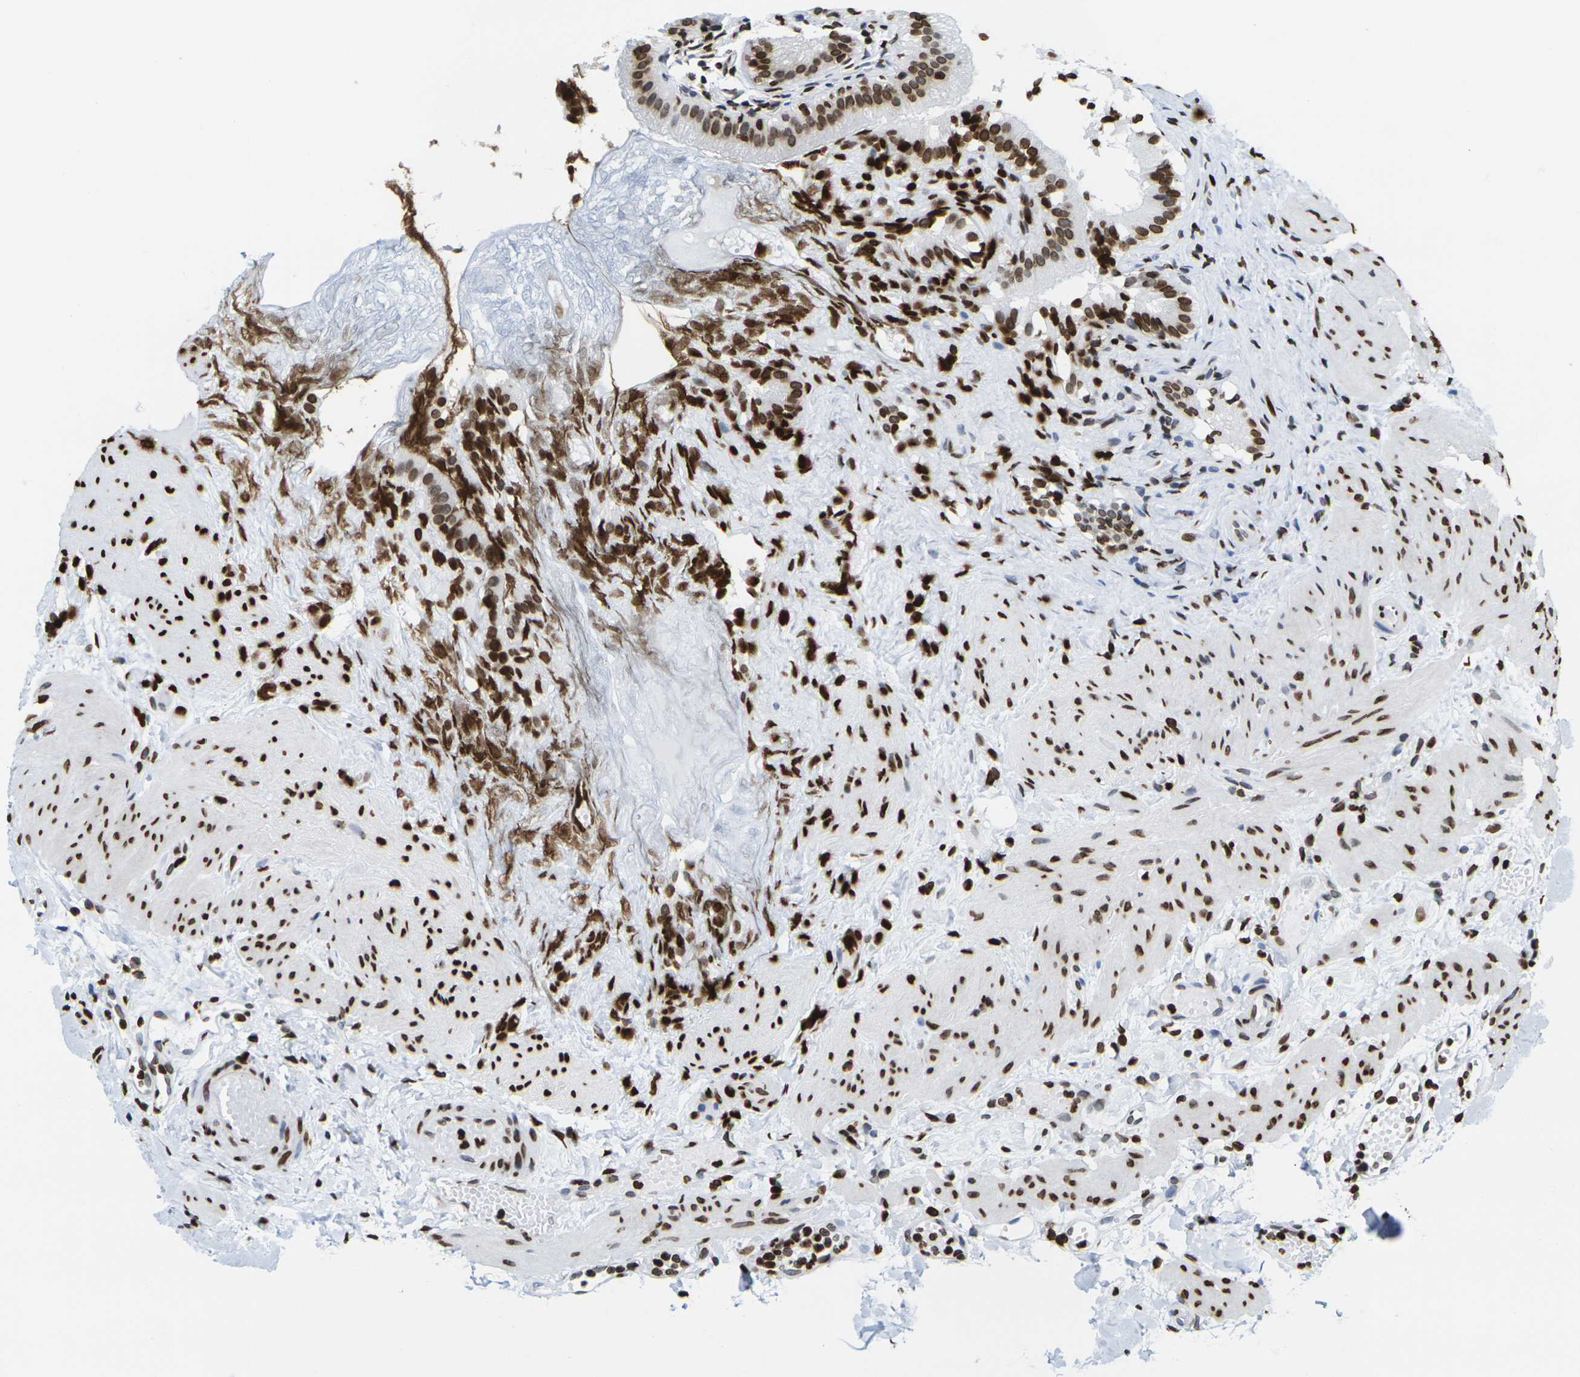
{"staining": {"intensity": "strong", "quantity": ">75%", "location": "nuclear"}, "tissue": "gallbladder", "cell_type": "Glandular cells", "image_type": "normal", "snomed": [{"axis": "morphology", "description": "Normal tissue, NOS"}, {"axis": "topography", "description": "Gallbladder"}], "caption": "Immunohistochemical staining of benign gallbladder reveals >75% levels of strong nuclear protein positivity in about >75% of glandular cells.", "gene": "H2AC21", "patient": {"sex": "female", "age": 26}}